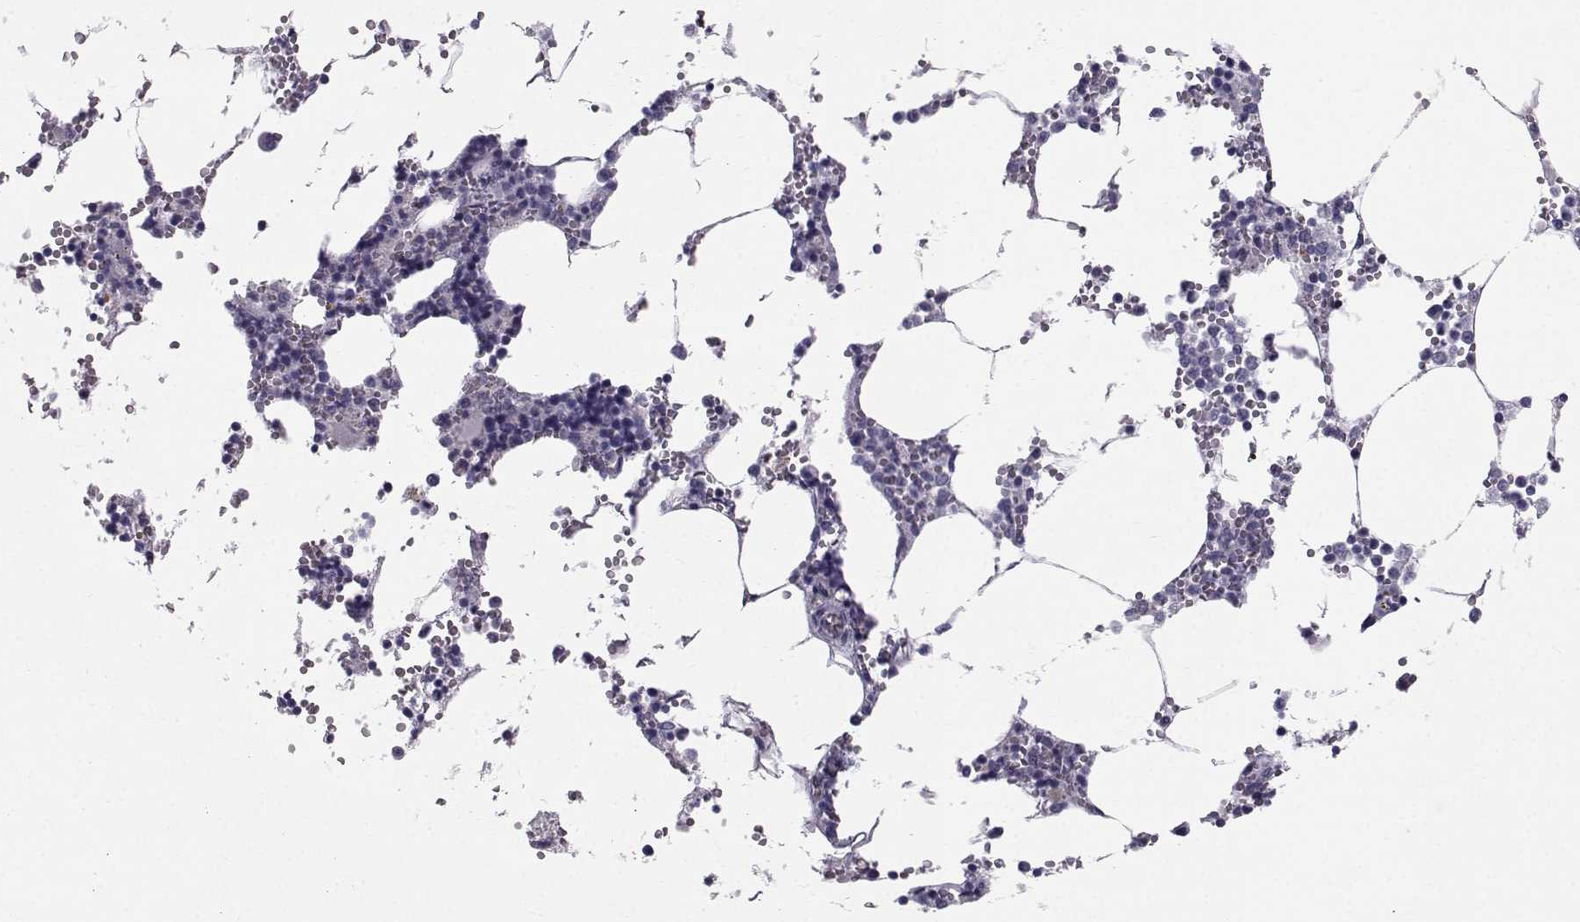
{"staining": {"intensity": "negative", "quantity": "none", "location": "none"}, "tissue": "bone marrow", "cell_type": "Hematopoietic cells", "image_type": "normal", "snomed": [{"axis": "morphology", "description": "Normal tissue, NOS"}, {"axis": "topography", "description": "Bone marrow"}], "caption": "Photomicrograph shows no protein staining in hematopoietic cells of benign bone marrow.", "gene": "CALCR", "patient": {"sex": "male", "age": 54}}